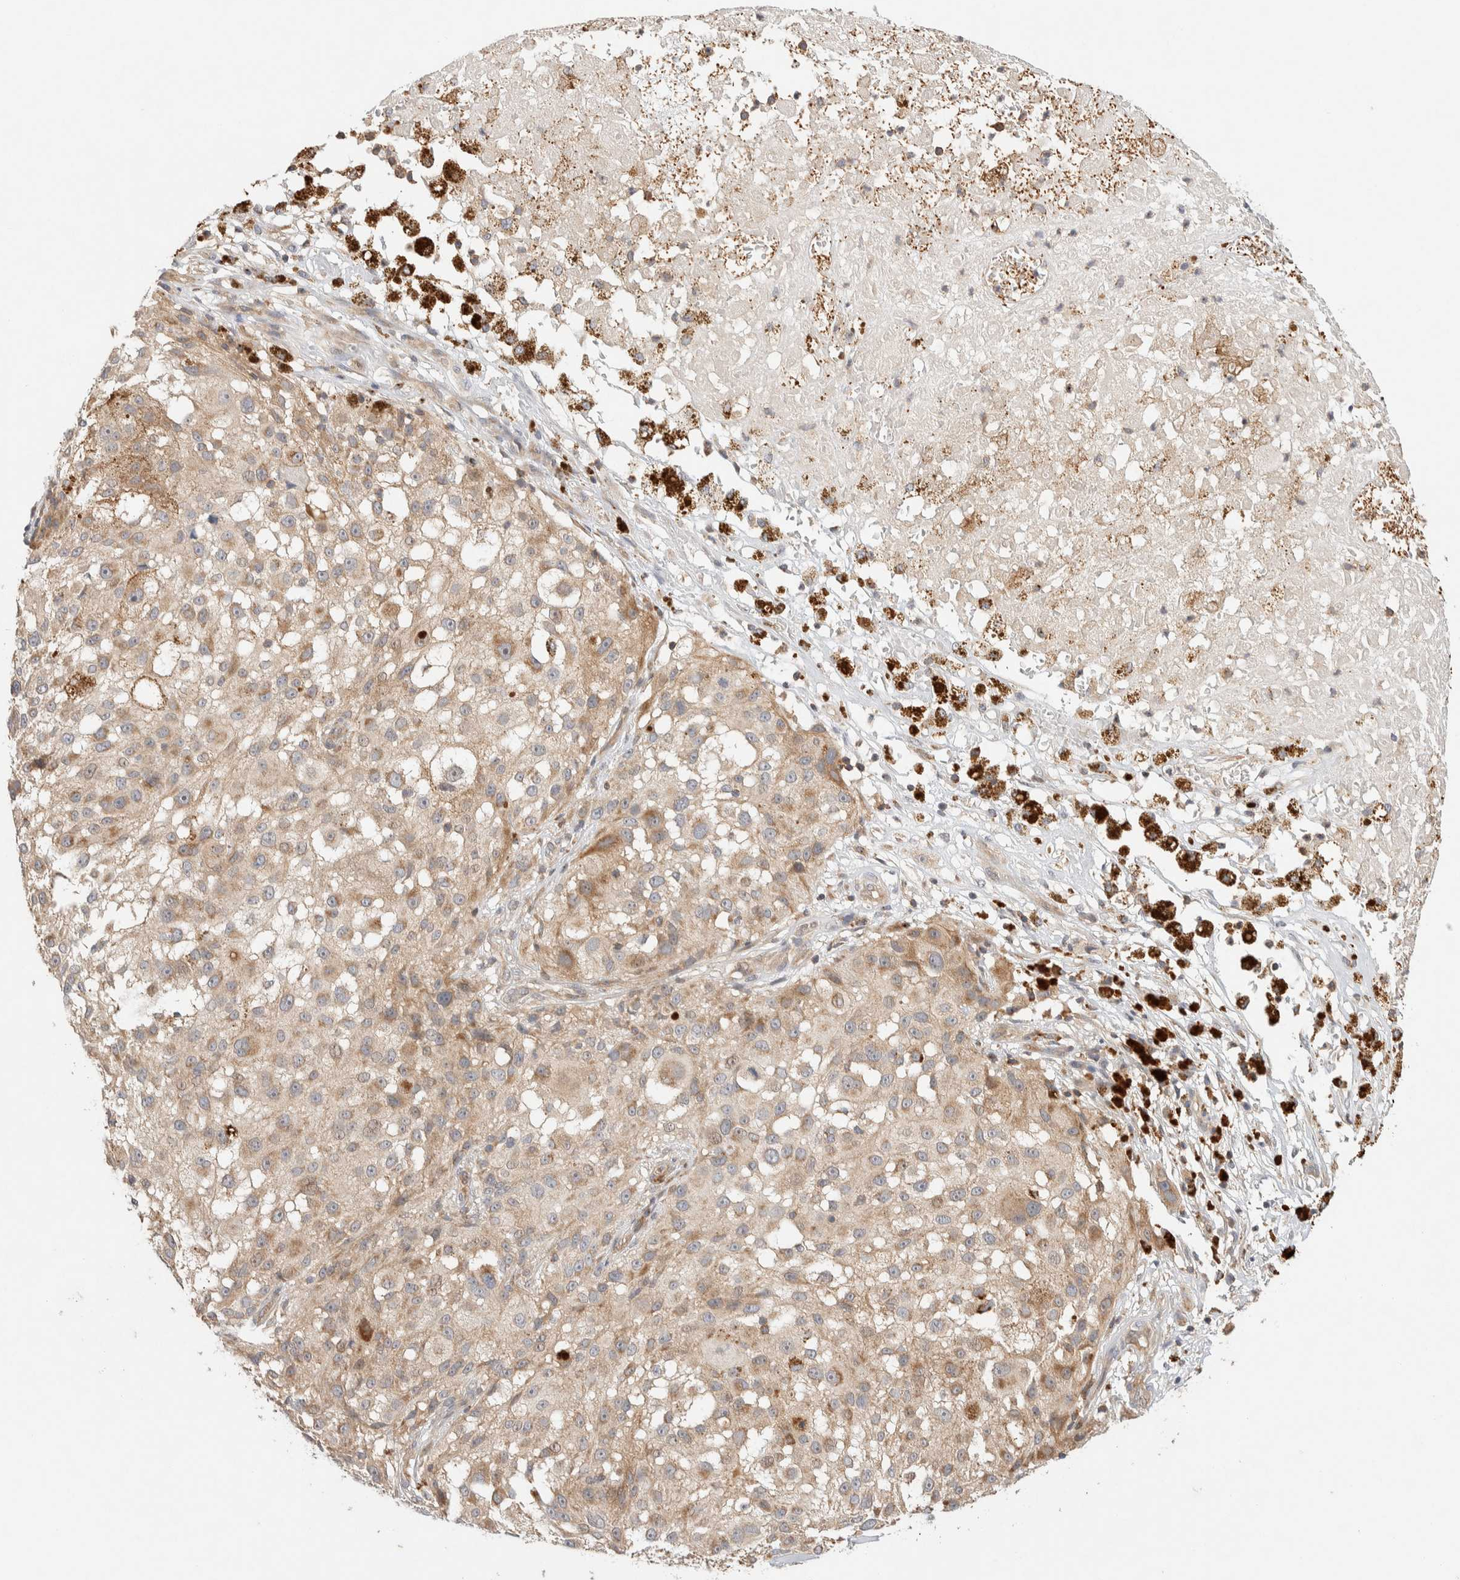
{"staining": {"intensity": "weak", "quantity": ">75%", "location": "cytoplasmic/membranous"}, "tissue": "melanoma", "cell_type": "Tumor cells", "image_type": "cancer", "snomed": [{"axis": "morphology", "description": "Necrosis, NOS"}, {"axis": "morphology", "description": "Malignant melanoma, NOS"}, {"axis": "topography", "description": "Skin"}], "caption": "The photomicrograph reveals staining of malignant melanoma, revealing weak cytoplasmic/membranous protein positivity (brown color) within tumor cells.", "gene": "KIF9", "patient": {"sex": "female", "age": 87}}